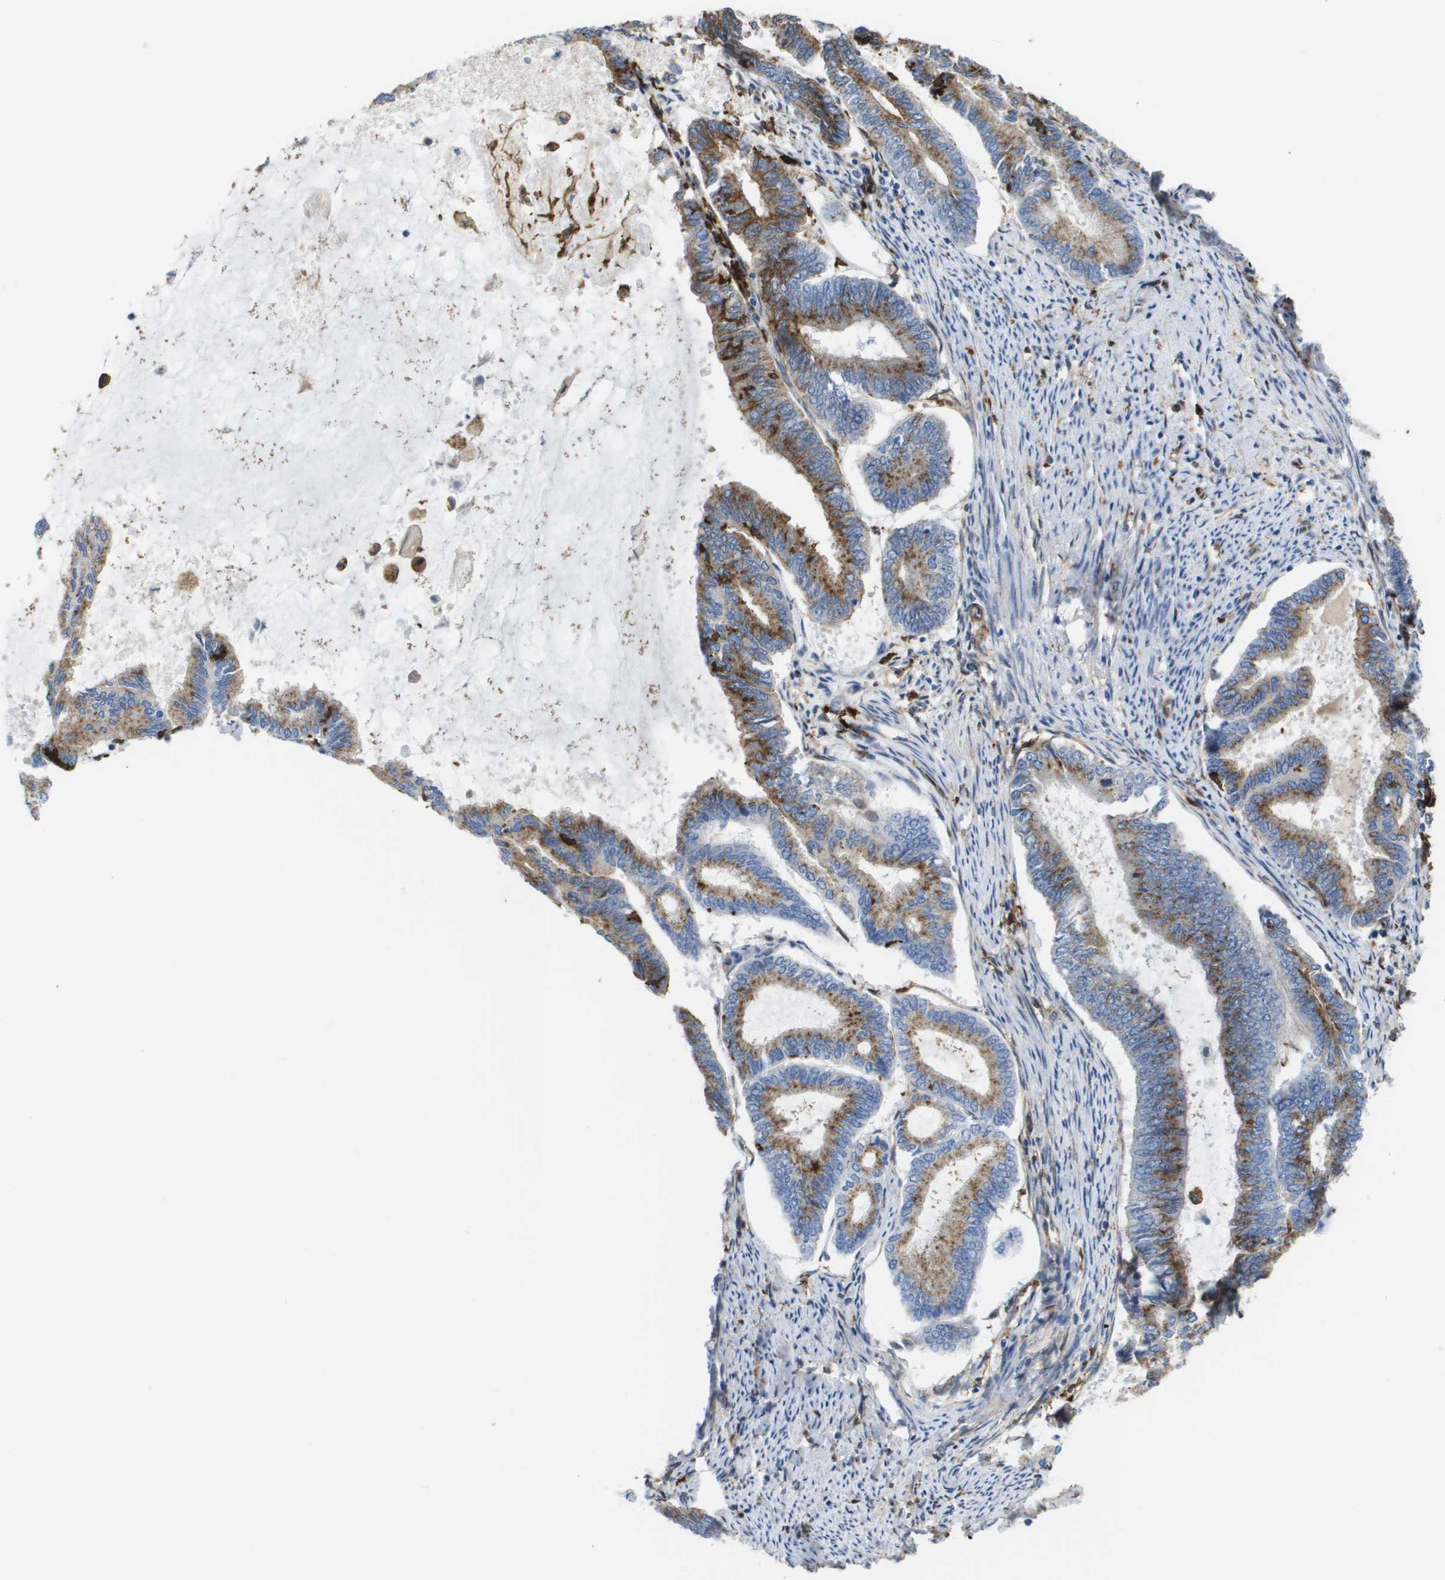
{"staining": {"intensity": "moderate", "quantity": ">75%", "location": "cytoplasmic/membranous"}, "tissue": "endometrial cancer", "cell_type": "Tumor cells", "image_type": "cancer", "snomed": [{"axis": "morphology", "description": "Adenocarcinoma, NOS"}, {"axis": "topography", "description": "Endometrium"}], "caption": "Immunohistochemical staining of human endometrial cancer (adenocarcinoma) displays medium levels of moderate cytoplasmic/membranous expression in approximately >75% of tumor cells. The staining is performed using DAB brown chromogen to label protein expression. The nuclei are counter-stained blue using hematoxylin.", "gene": "SLC37A2", "patient": {"sex": "female", "age": 86}}